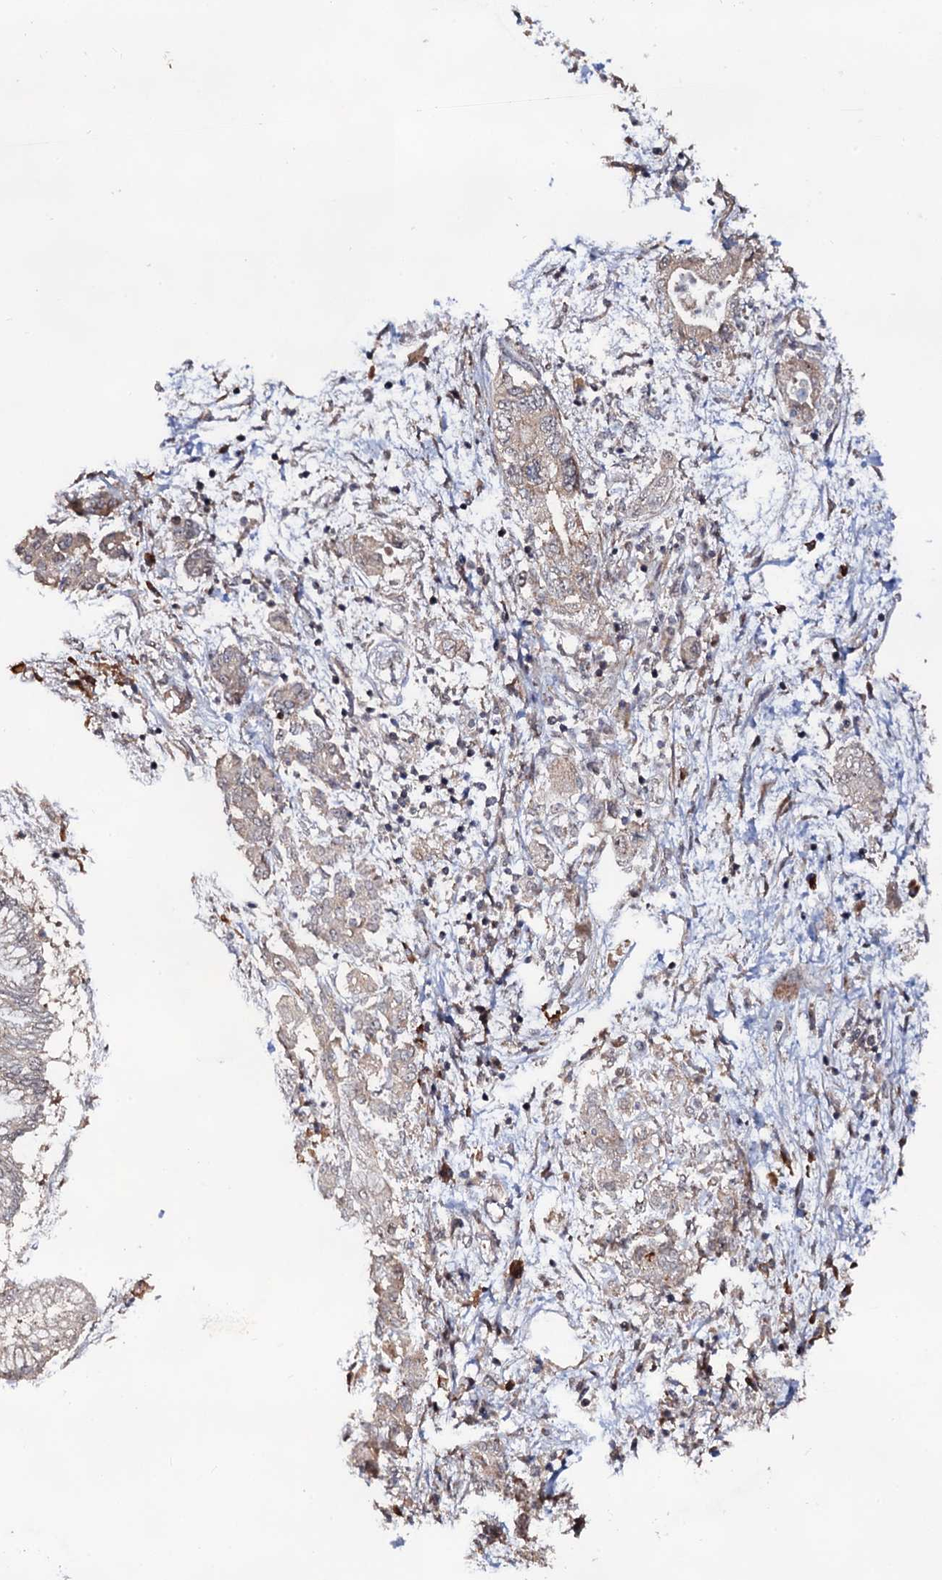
{"staining": {"intensity": "weak", "quantity": "<25%", "location": "cytoplasmic/membranous"}, "tissue": "pancreatic cancer", "cell_type": "Tumor cells", "image_type": "cancer", "snomed": [{"axis": "morphology", "description": "Adenocarcinoma, NOS"}, {"axis": "topography", "description": "Pancreas"}], "caption": "Human adenocarcinoma (pancreatic) stained for a protein using immunohistochemistry shows no positivity in tumor cells.", "gene": "LRRC63", "patient": {"sex": "female", "age": 73}}